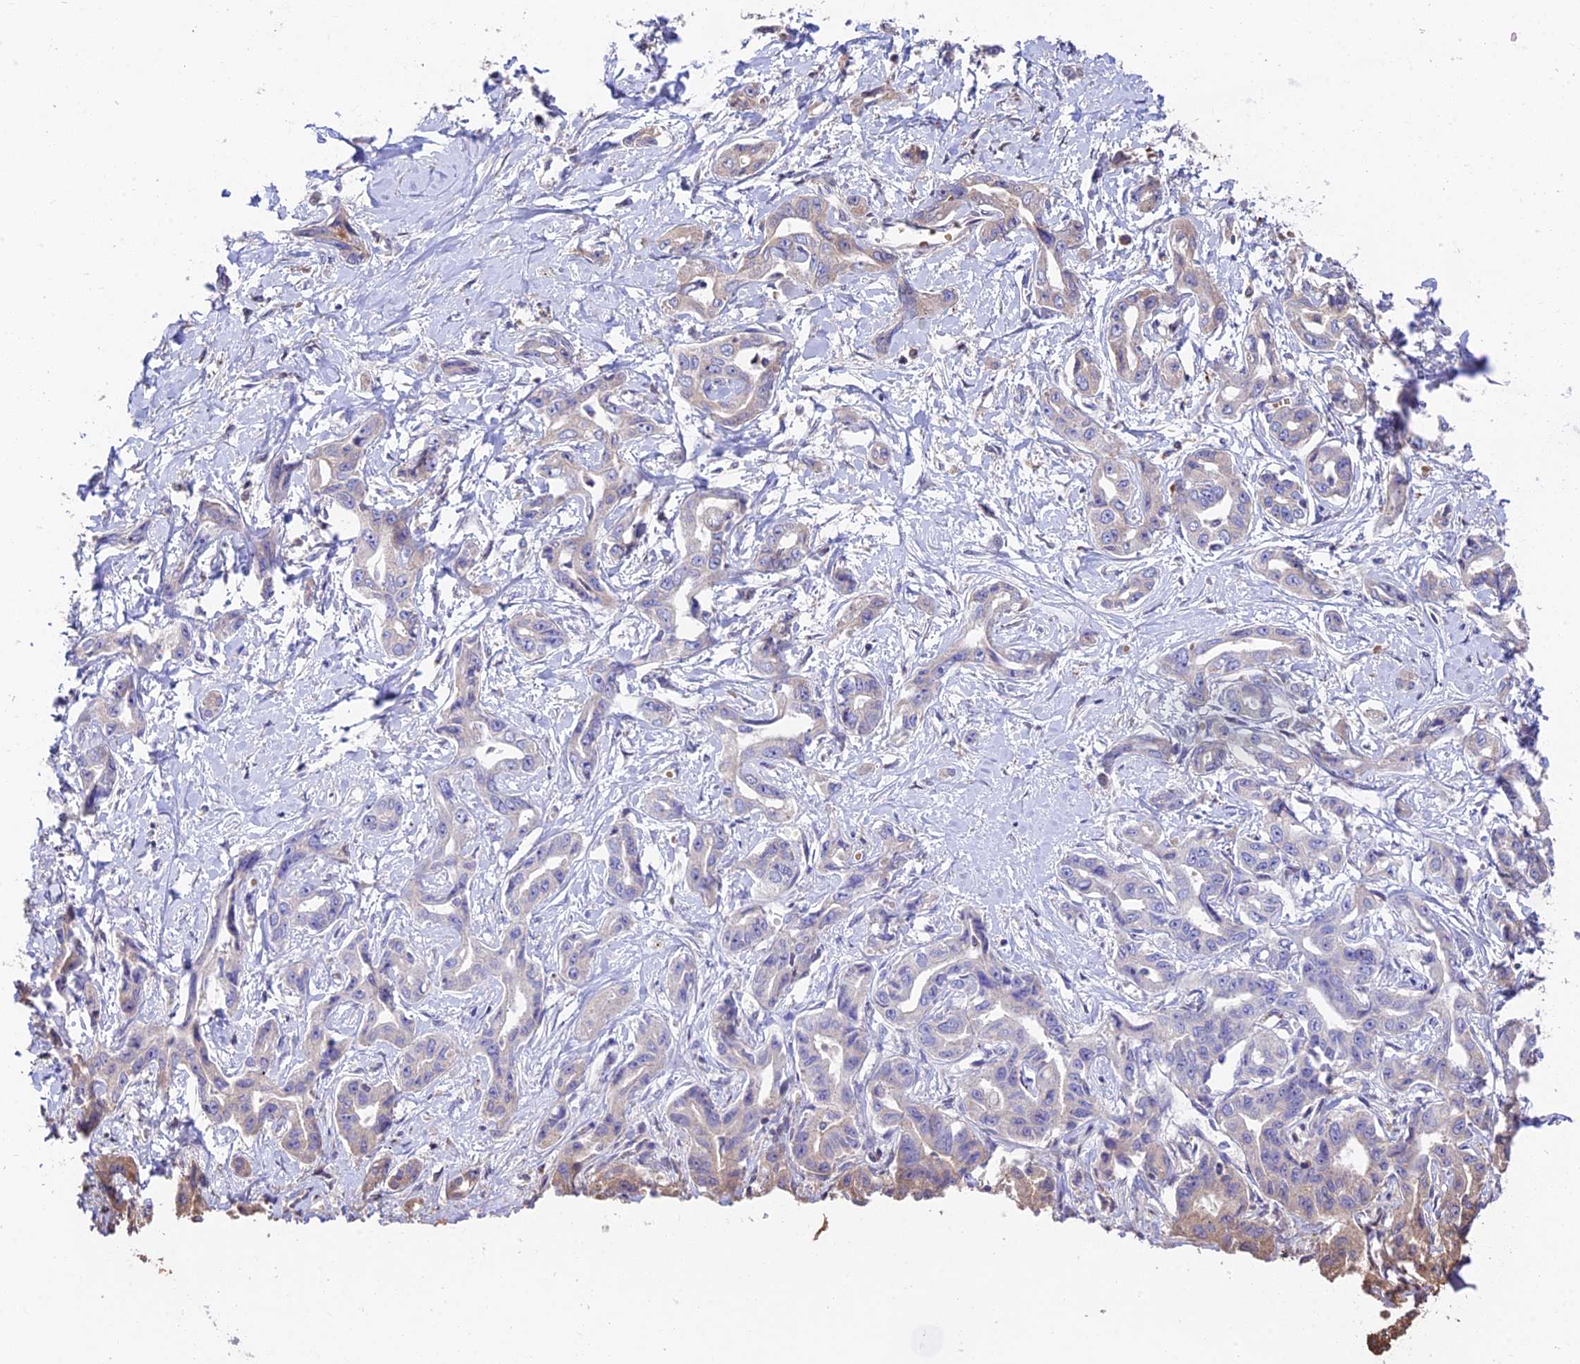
{"staining": {"intensity": "weak", "quantity": "<25%", "location": "cytoplasmic/membranous"}, "tissue": "liver cancer", "cell_type": "Tumor cells", "image_type": "cancer", "snomed": [{"axis": "morphology", "description": "Cholangiocarcinoma"}, {"axis": "topography", "description": "Liver"}], "caption": "Tumor cells are negative for protein expression in human liver cancer. (Stains: DAB (3,3'-diaminobenzidine) immunohistochemistry with hematoxylin counter stain, Microscopy: brightfield microscopy at high magnification).", "gene": "FUOM", "patient": {"sex": "male", "age": 59}}